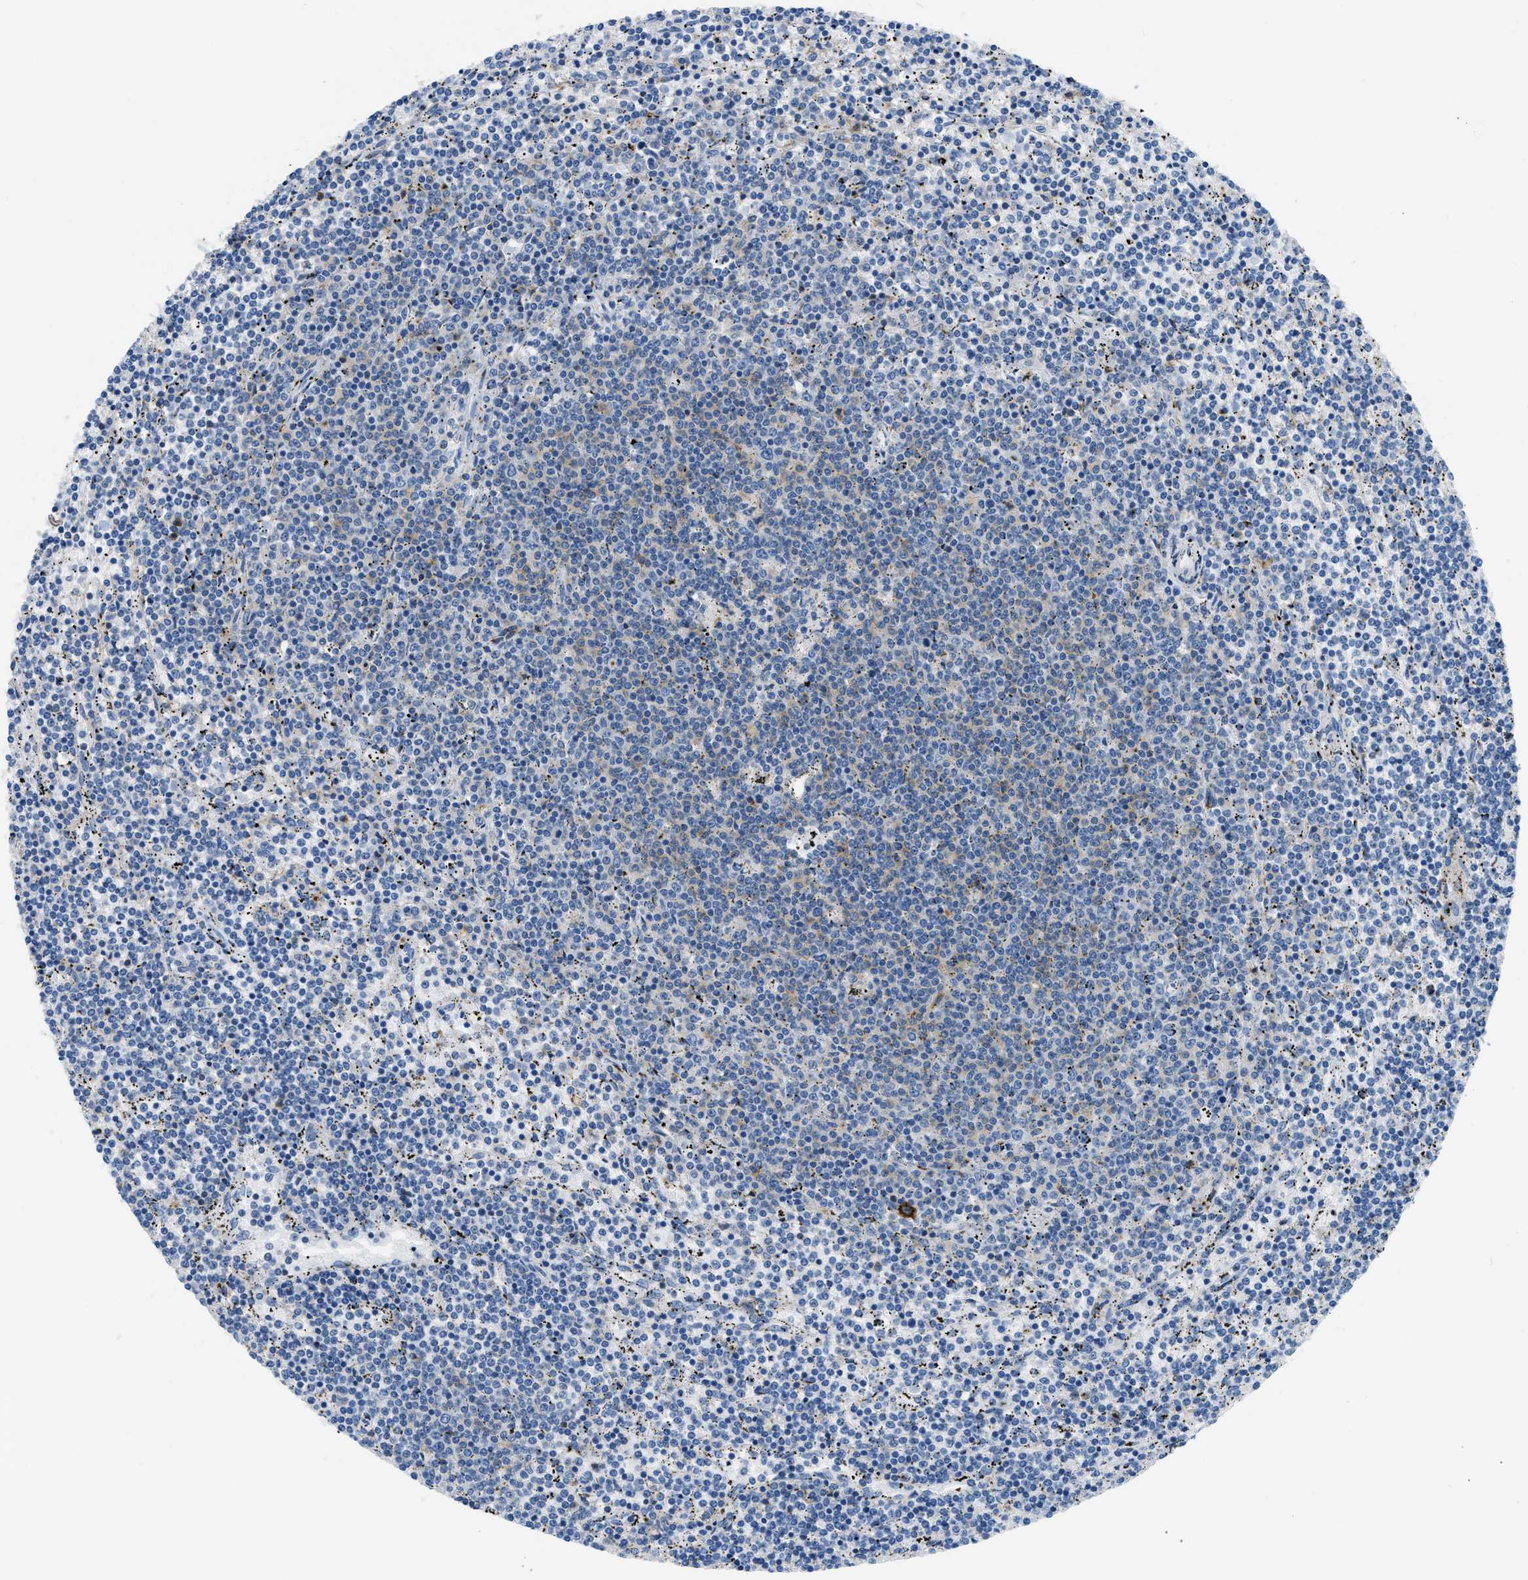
{"staining": {"intensity": "weak", "quantity": "<25%", "location": "cytoplasmic/membranous"}, "tissue": "lymphoma", "cell_type": "Tumor cells", "image_type": "cancer", "snomed": [{"axis": "morphology", "description": "Malignant lymphoma, non-Hodgkin's type, Low grade"}, {"axis": "topography", "description": "Spleen"}], "caption": "IHC of human malignant lymphoma, non-Hodgkin's type (low-grade) exhibits no expression in tumor cells.", "gene": "COL15A1", "patient": {"sex": "female", "age": 50}}